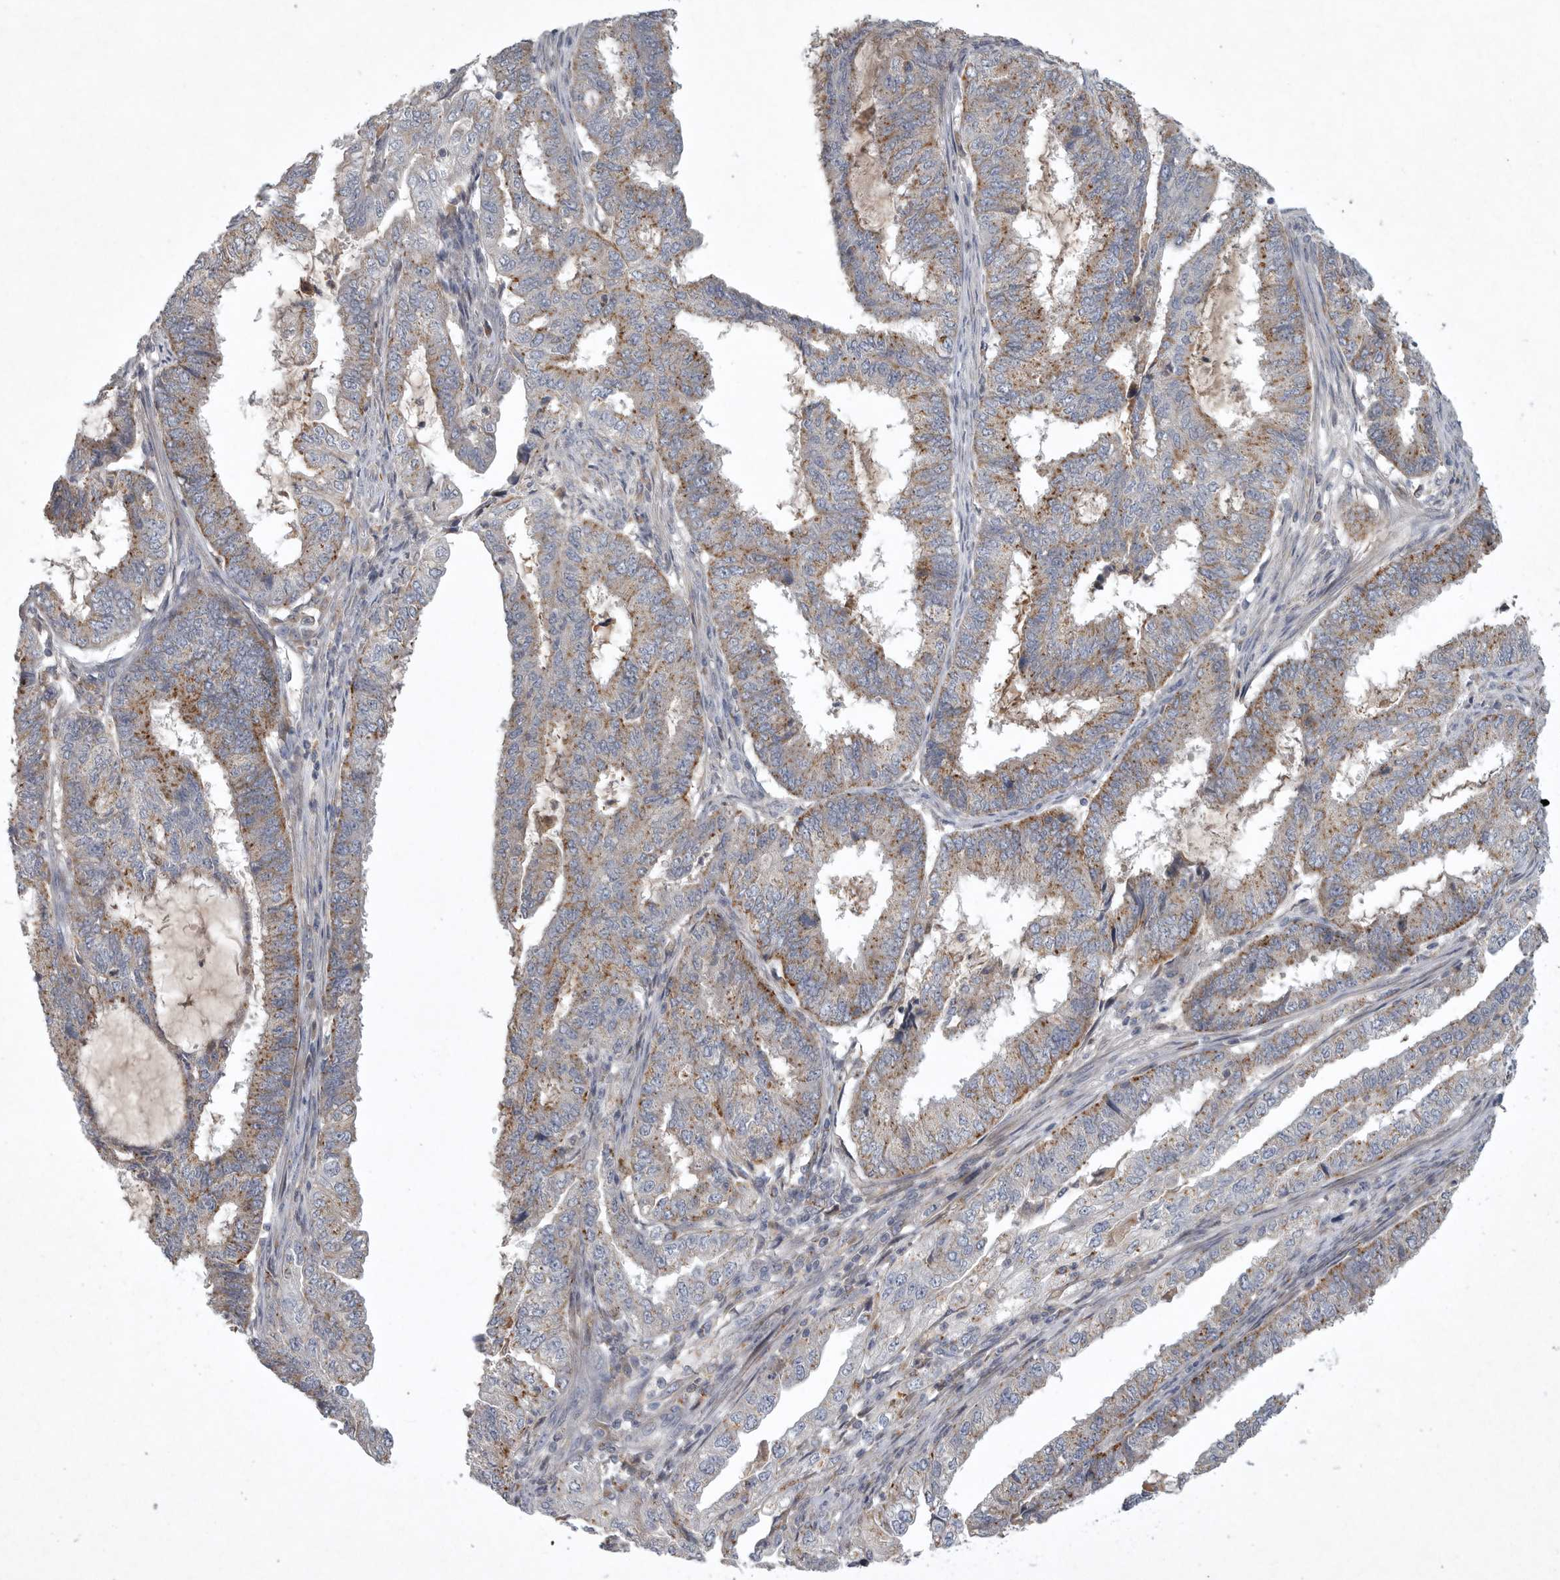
{"staining": {"intensity": "moderate", "quantity": ">75%", "location": "cytoplasmic/membranous"}, "tissue": "endometrial cancer", "cell_type": "Tumor cells", "image_type": "cancer", "snomed": [{"axis": "morphology", "description": "Adenocarcinoma, NOS"}, {"axis": "topography", "description": "Endometrium"}], "caption": "Protein expression analysis of human endometrial adenocarcinoma reveals moderate cytoplasmic/membranous staining in about >75% of tumor cells.", "gene": "LAMTOR3", "patient": {"sex": "female", "age": 51}}